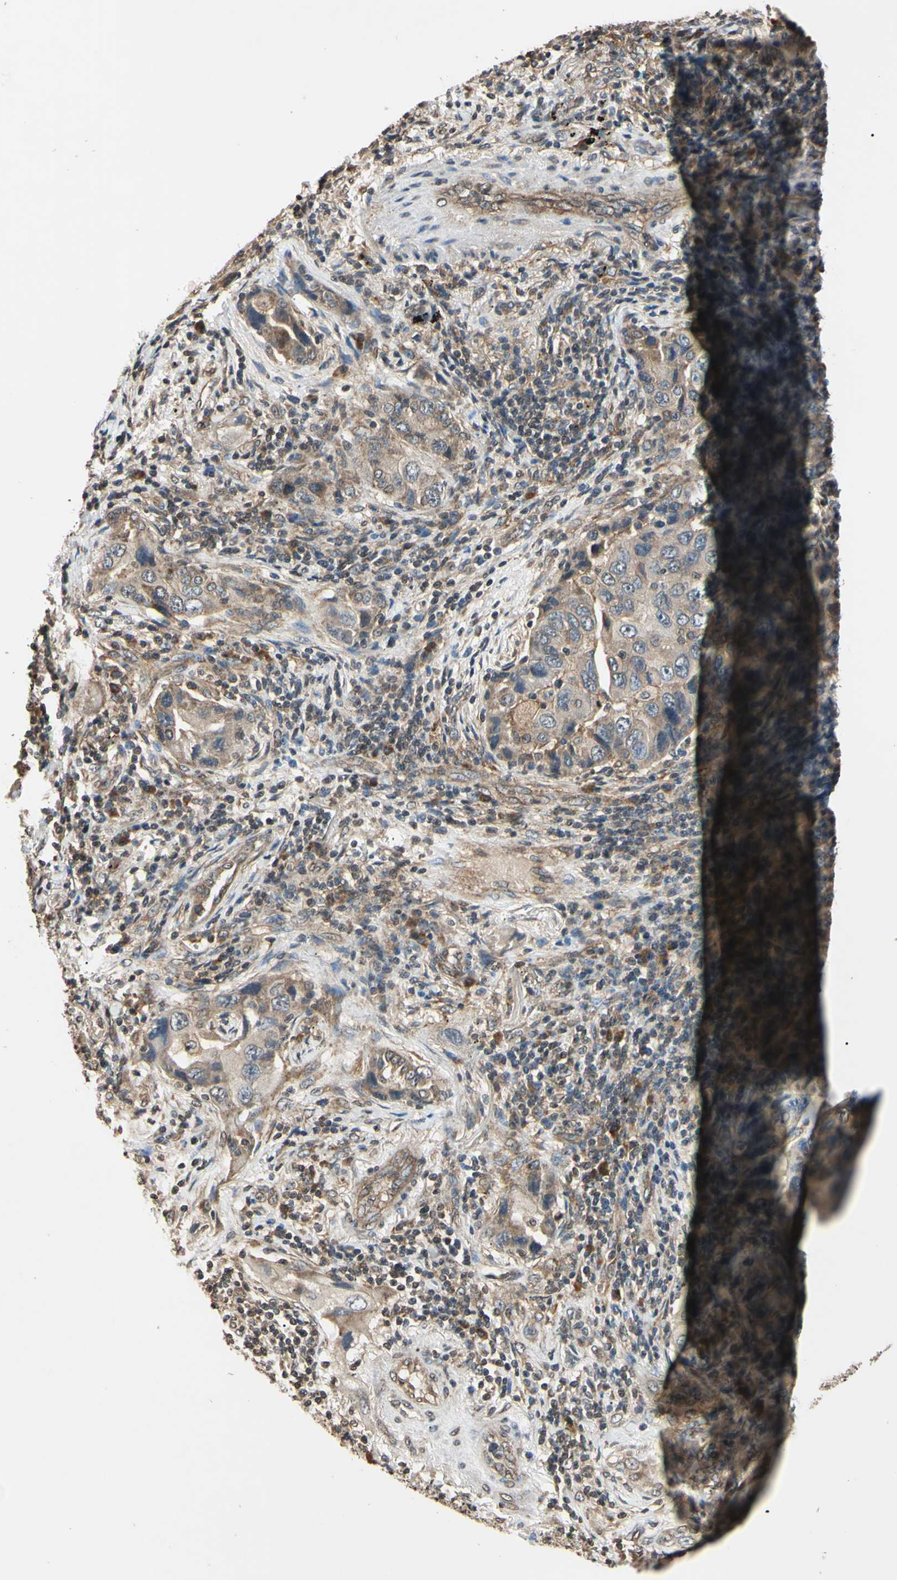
{"staining": {"intensity": "weak", "quantity": "25%-75%", "location": "cytoplasmic/membranous"}, "tissue": "lung cancer", "cell_type": "Tumor cells", "image_type": "cancer", "snomed": [{"axis": "morphology", "description": "Adenocarcinoma, NOS"}, {"axis": "topography", "description": "Lung"}], "caption": "Tumor cells show weak cytoplasmic/membranous positivity in about 25%-75% of cells in lung adenocarcinoma. The staining was performed using DAB (3,3'-diaminobenzidine) to visualize the protein expression in brown, while the nuclei were stained in blue with hematoxylin (Magnification: 20x).", "gene": "EPN1", "patient": {"sex": "female", "age": 65}}